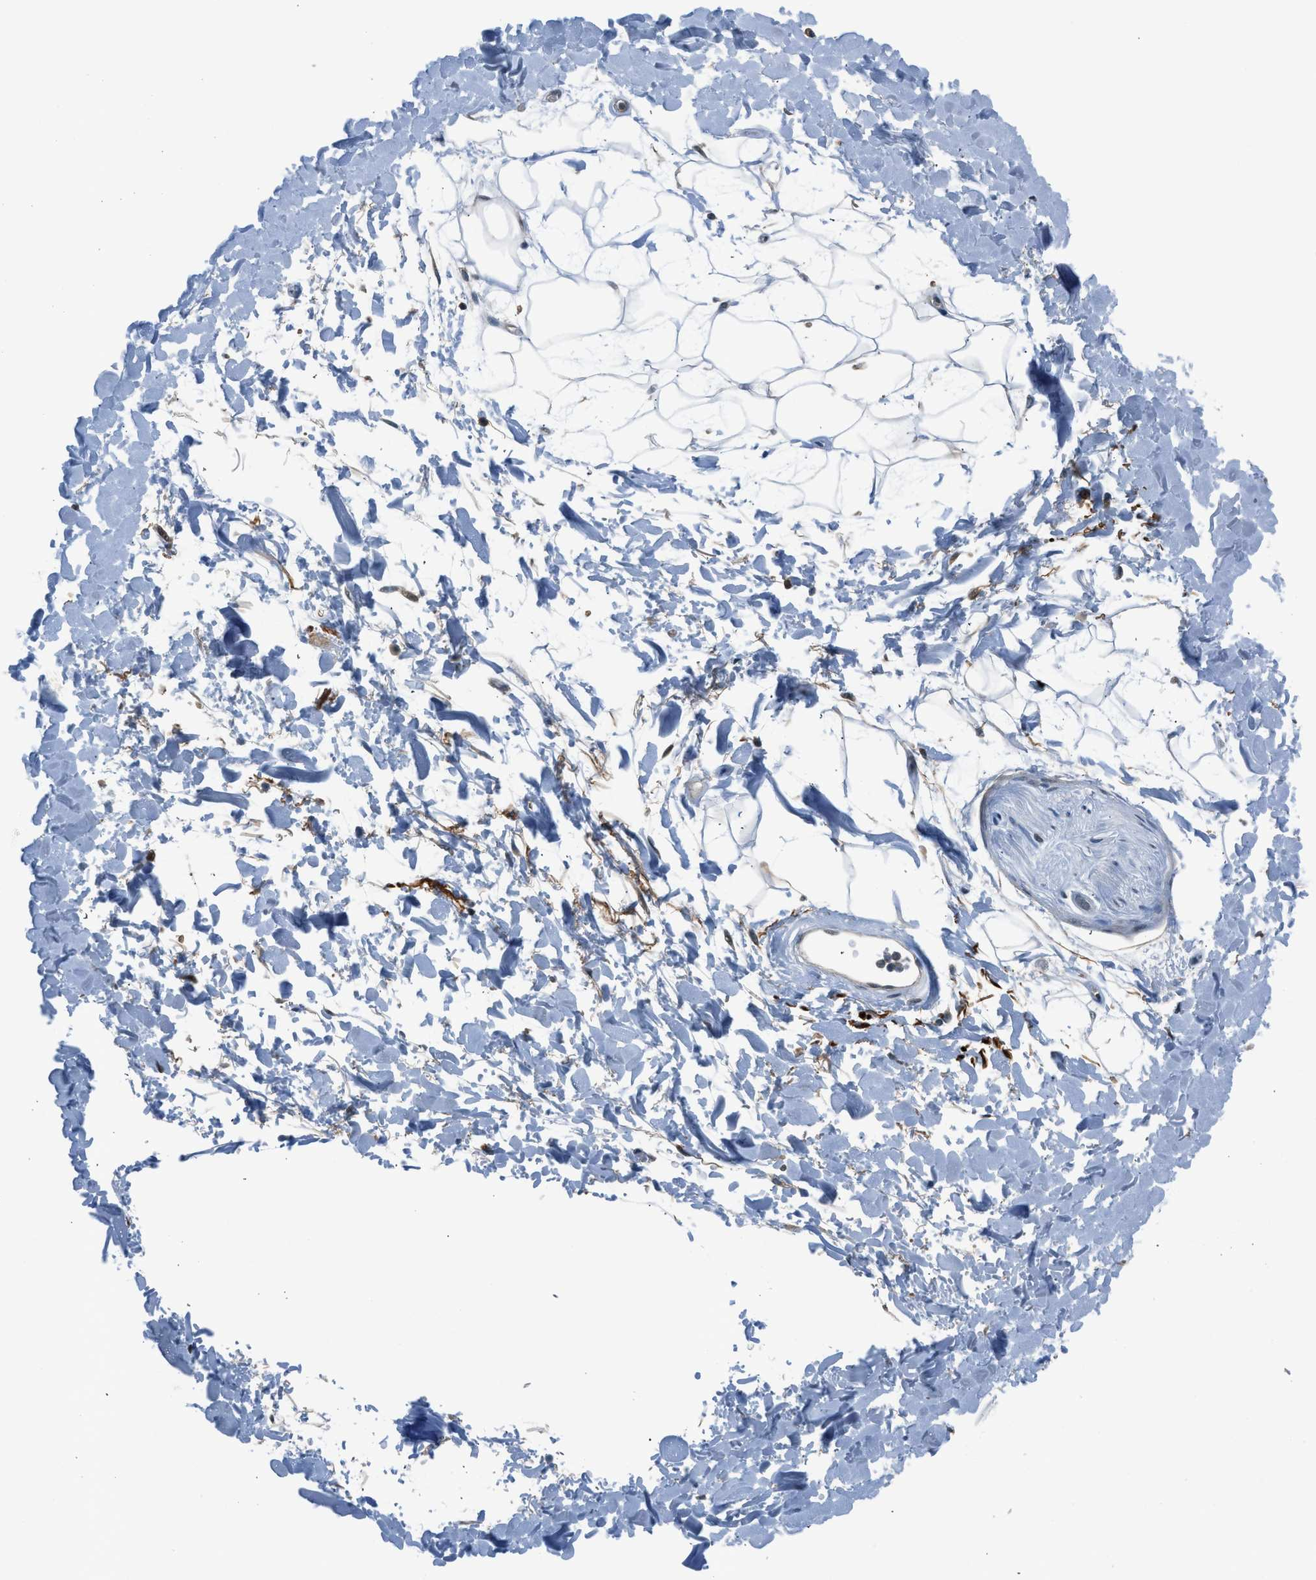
{"staining": {"intensity": "negative", "quantity": "none", "location": "none"}, "tissue": "adipose tissue", "cell_type": "Adipocytes", "image_type": "normal", "snomed": [{"axis": "morphology", "description": "Normal tissue, NOS"}, {"axis": "topography", "description": "Soft tissue"}], "caption": "An immunohistochemistry histopathology image of normal adipose tissue is shown. There is no staining in adipocytes of adipose tissue. The staining was performed using DAB to visualize the protein expression in brown, while the nuclei were stained in blue with hematoxylin (Magnification: 20x).", "gene": "LMLN", "patient": {"sex": "male", "age": 72}}